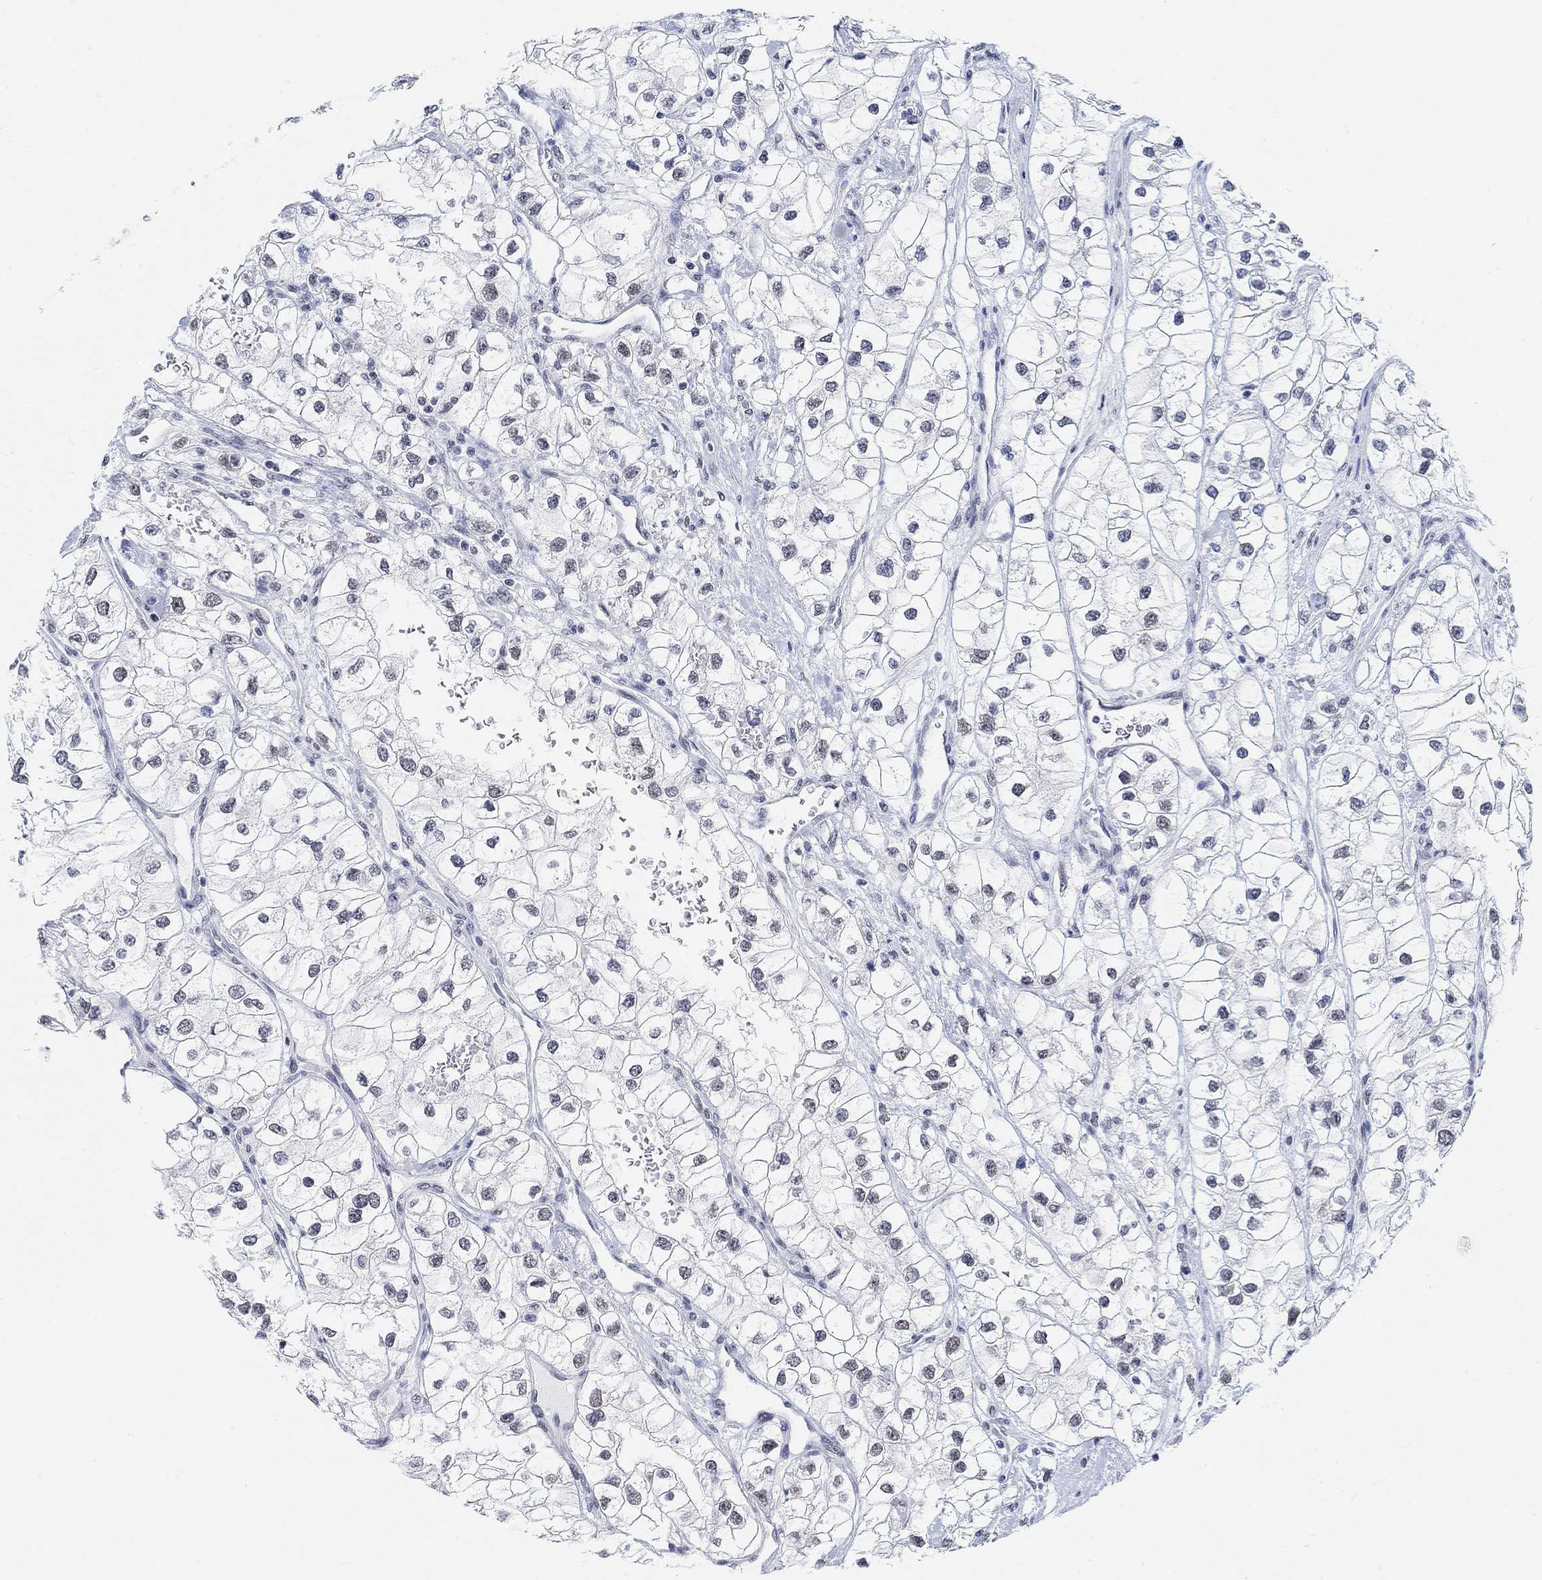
{"staining": {"intensity": "weak", "quantity": "<25%", "location": "nuclear"}, "tissue": "renal cancer", "cell_type": "Tumor cells", "image_type": "cancer", "snomed": [{"axis": "morphology", "description": "Adenocarcinoma, NOS"}, {"axis": "topography", "description": "Kidney"}], "caption": "An image of renal cancer (adenocarcinoma) stained for a protein demonstrates no brown staining in tumor cells.", "gene": "PURG", "patient": {"sex": "male", "age": 59}}